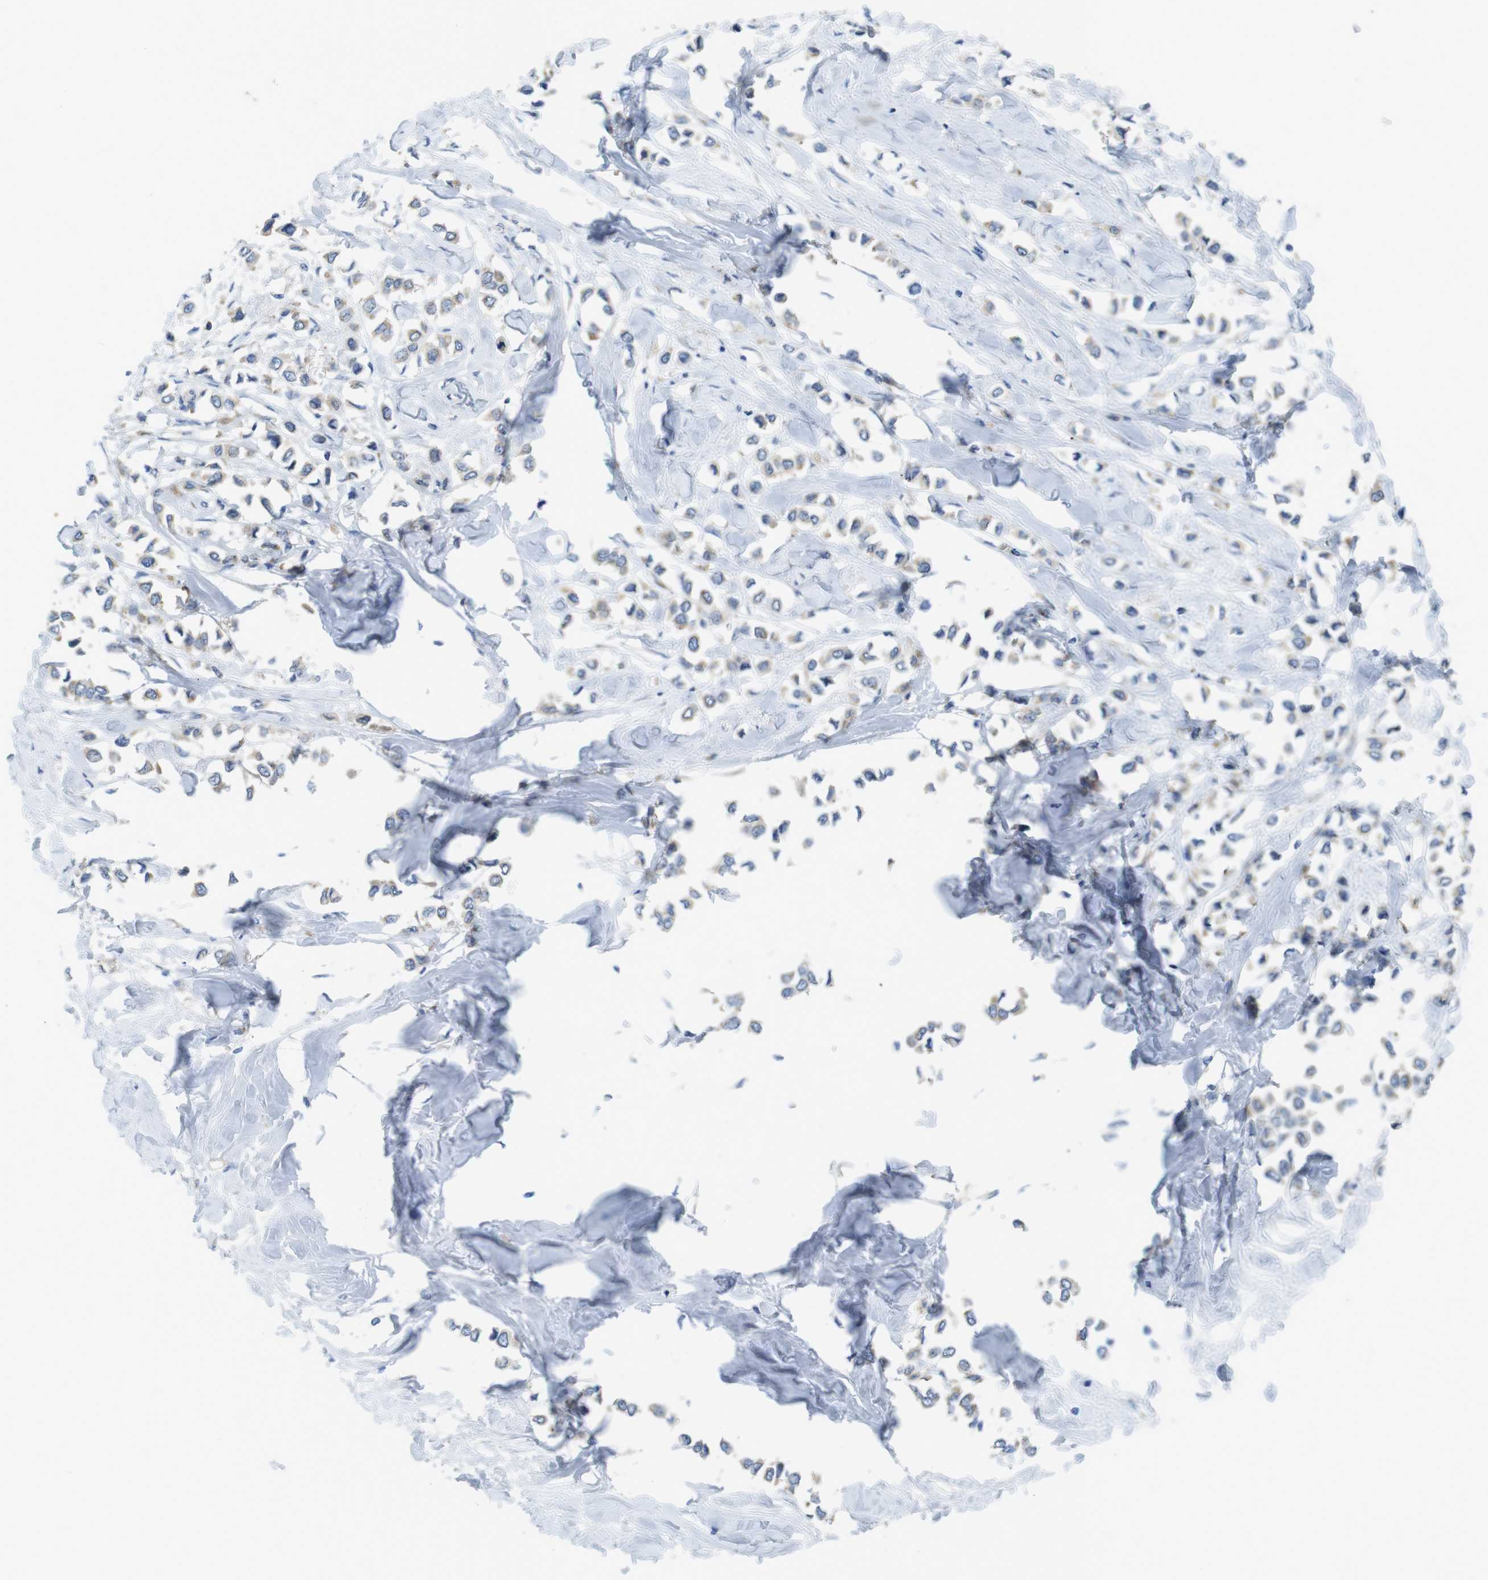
{"staining": {"intensity": "weak", "quantity": ">75%", "location": "cytoplasmic/membranous"}, "tissue": "breast cancer", "cell_type": "Tumor cells", "image_type": "cancer", "snomed": [{"axis": "morphology", "description": "Lobular carcinoma"}, {"axis": "topography", "description": "Breast"}], "caption": "The image exhibits staining of lobular carcinoma (breast), revealing weak cytoplasmic/membranous protein staining (brown color) within tumor cells.", "gene": "TMEM234", "patient": {"sex": "female", "age": 51}}